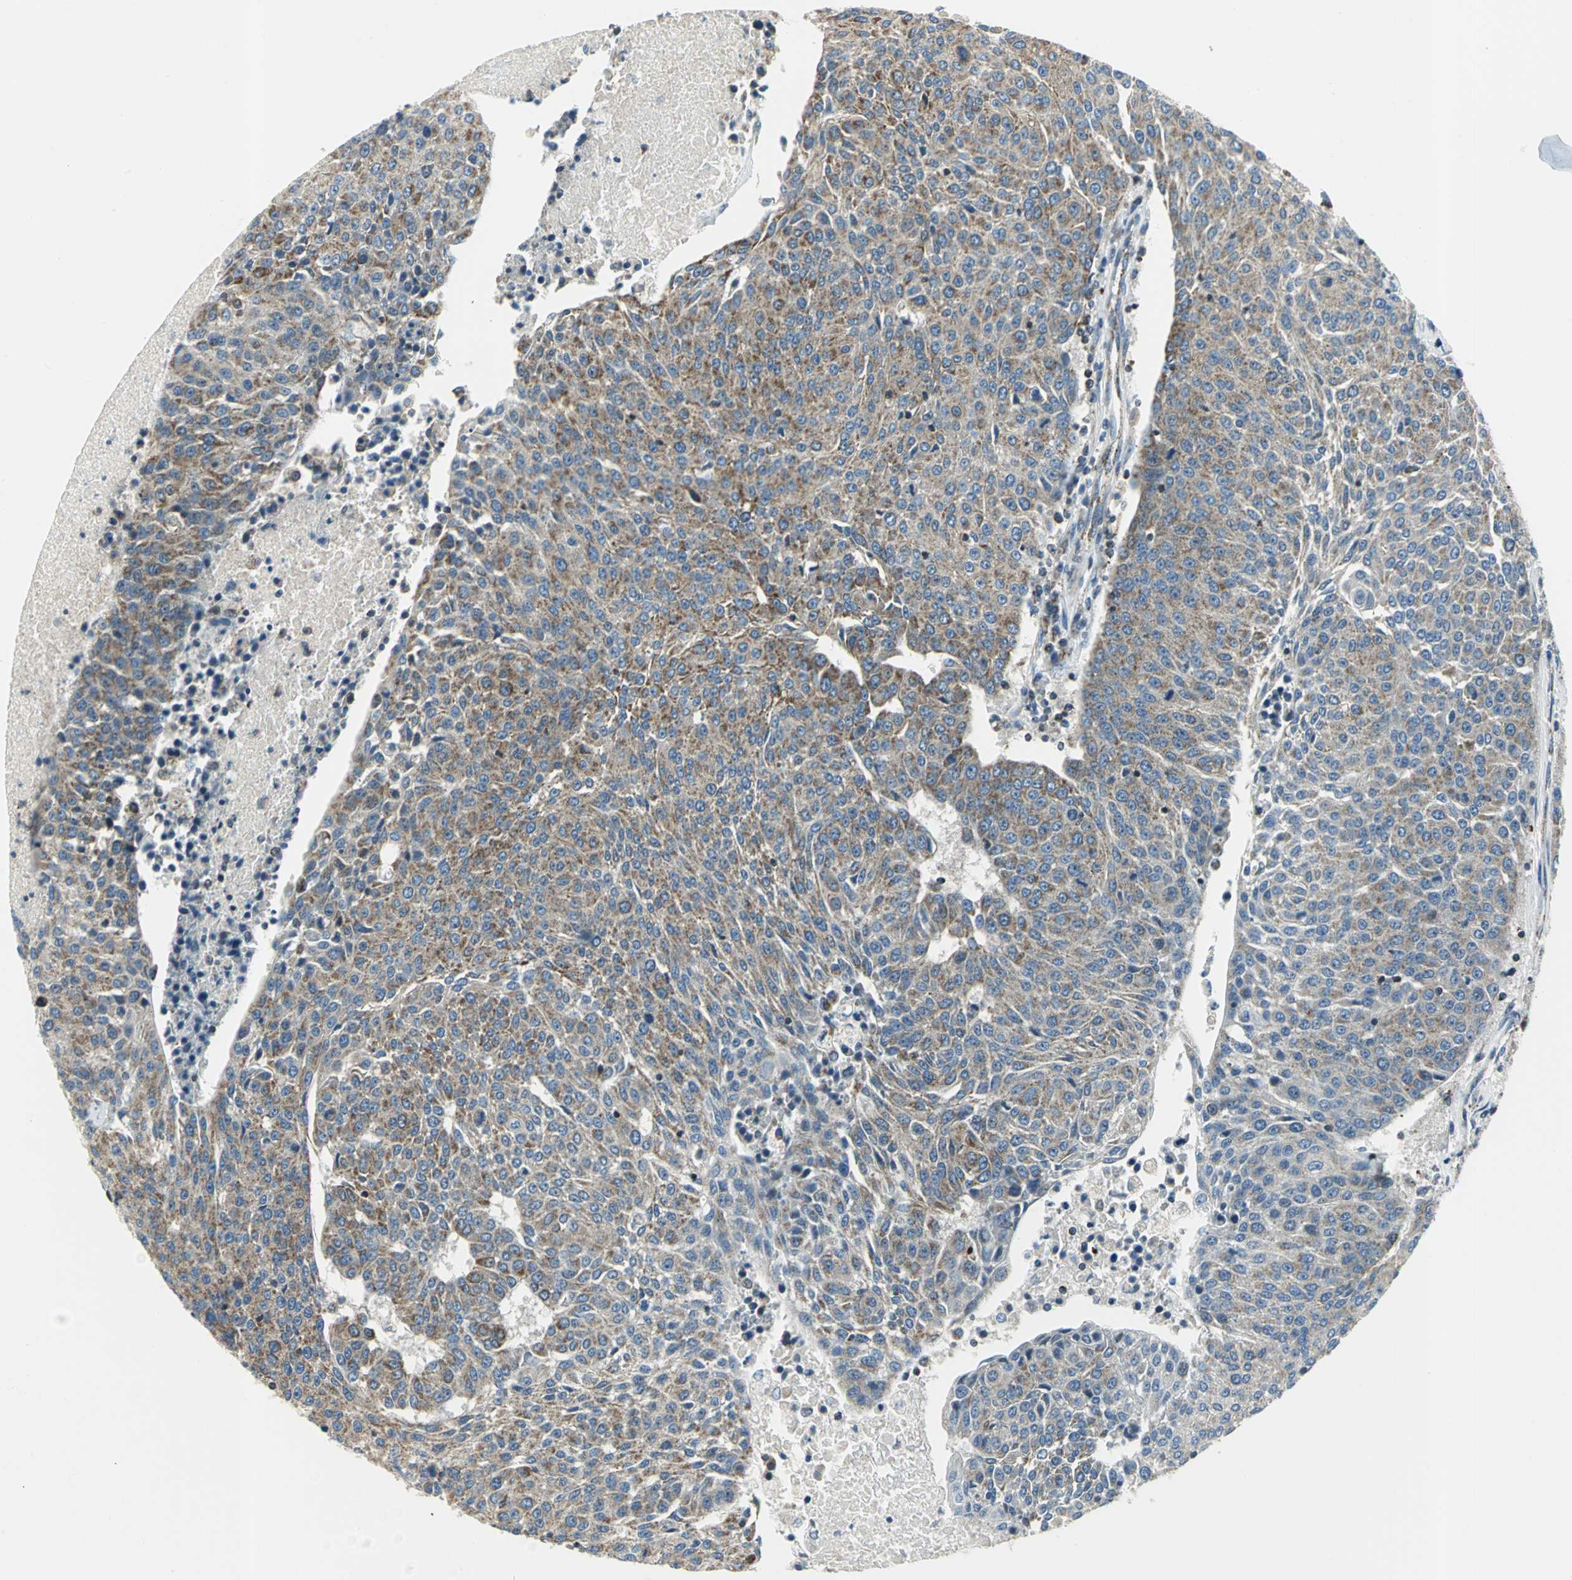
{"staining": {"intensity": "strong", "quantity": ">75%", "location": "cytoplasmic/membranous"}, "tissue": "urothelial cancer", "cell_type": "Tumor cells", "image_type": "cancer", "snomed": [{"axis": "morphology", "description": "Urothelial carcinoma, High grade"}, {"axis": "topography", "description": "Urinary bladder"}], "caption": "Immunohistochemical staining of urothelial cancer reveals high levels of strong cytoplasmic/membranous staining in about >75% of tumor cells.", "gene": "USP40", "patient": {"sex": "female", "age": 85}}